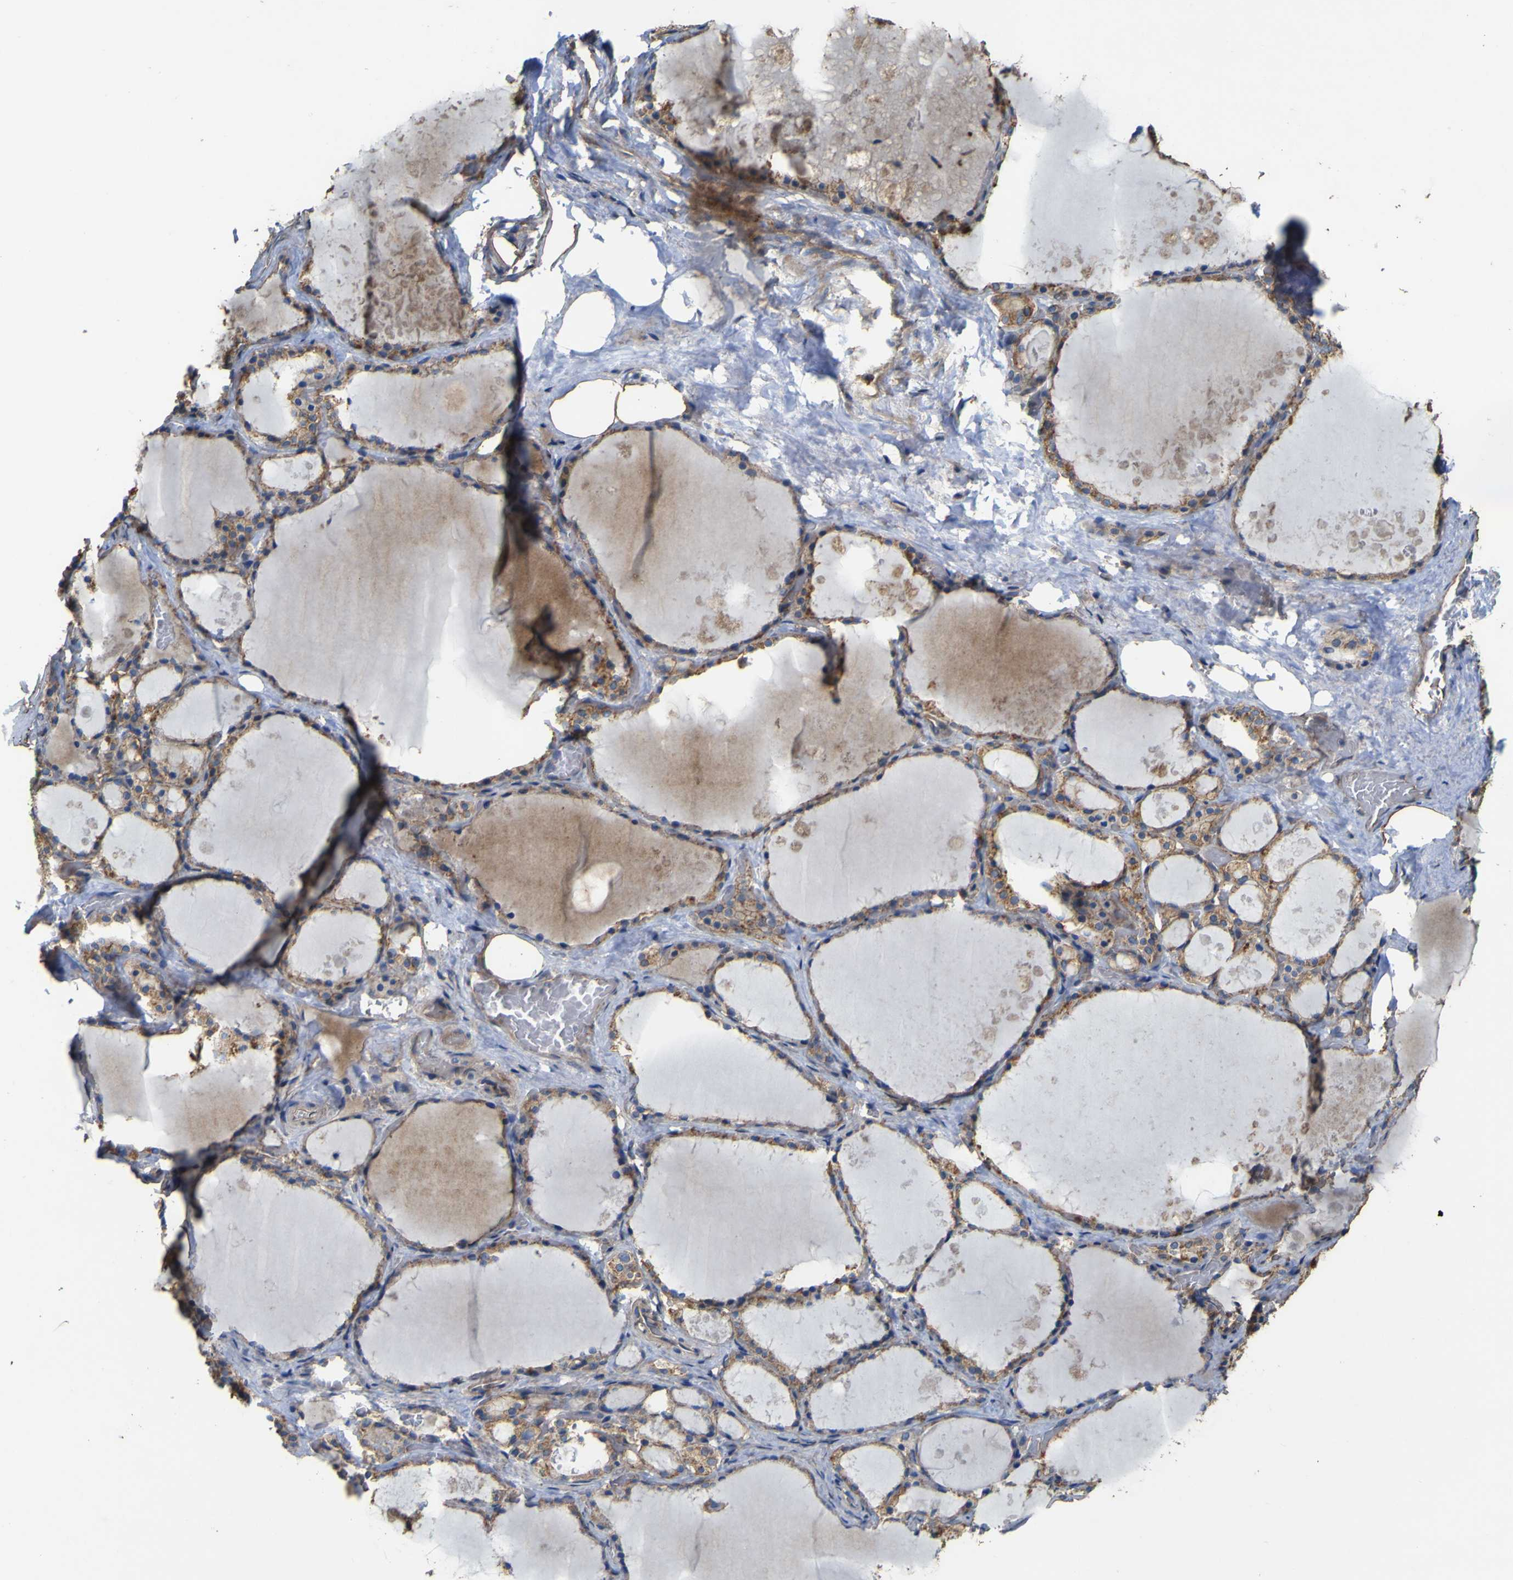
{"staining": {"intensity": "moderate", "quantity": ">75%", "location": "cytoplasmic/membranous"}, "tissue": "thyroid gland", "cell_type": "Glandular cells", "image_type": "normal", "snomed": [{"axis": "morphology", "description": "Normal tissue, NOS"}, {"axis": "topography", "description": "Thyroid gland"}], "caption": "An image of thyroid gland stained for a protein exhibits moderate cytoplasmic/membranous brown staining in glandular cells. The staining was performed using DAB, with brown indicating positive protein expression. Nuclei are stained blue with hematoxylin.", "gene": "TNFSF15", "patient": {"sex": "male", "age": 61}}